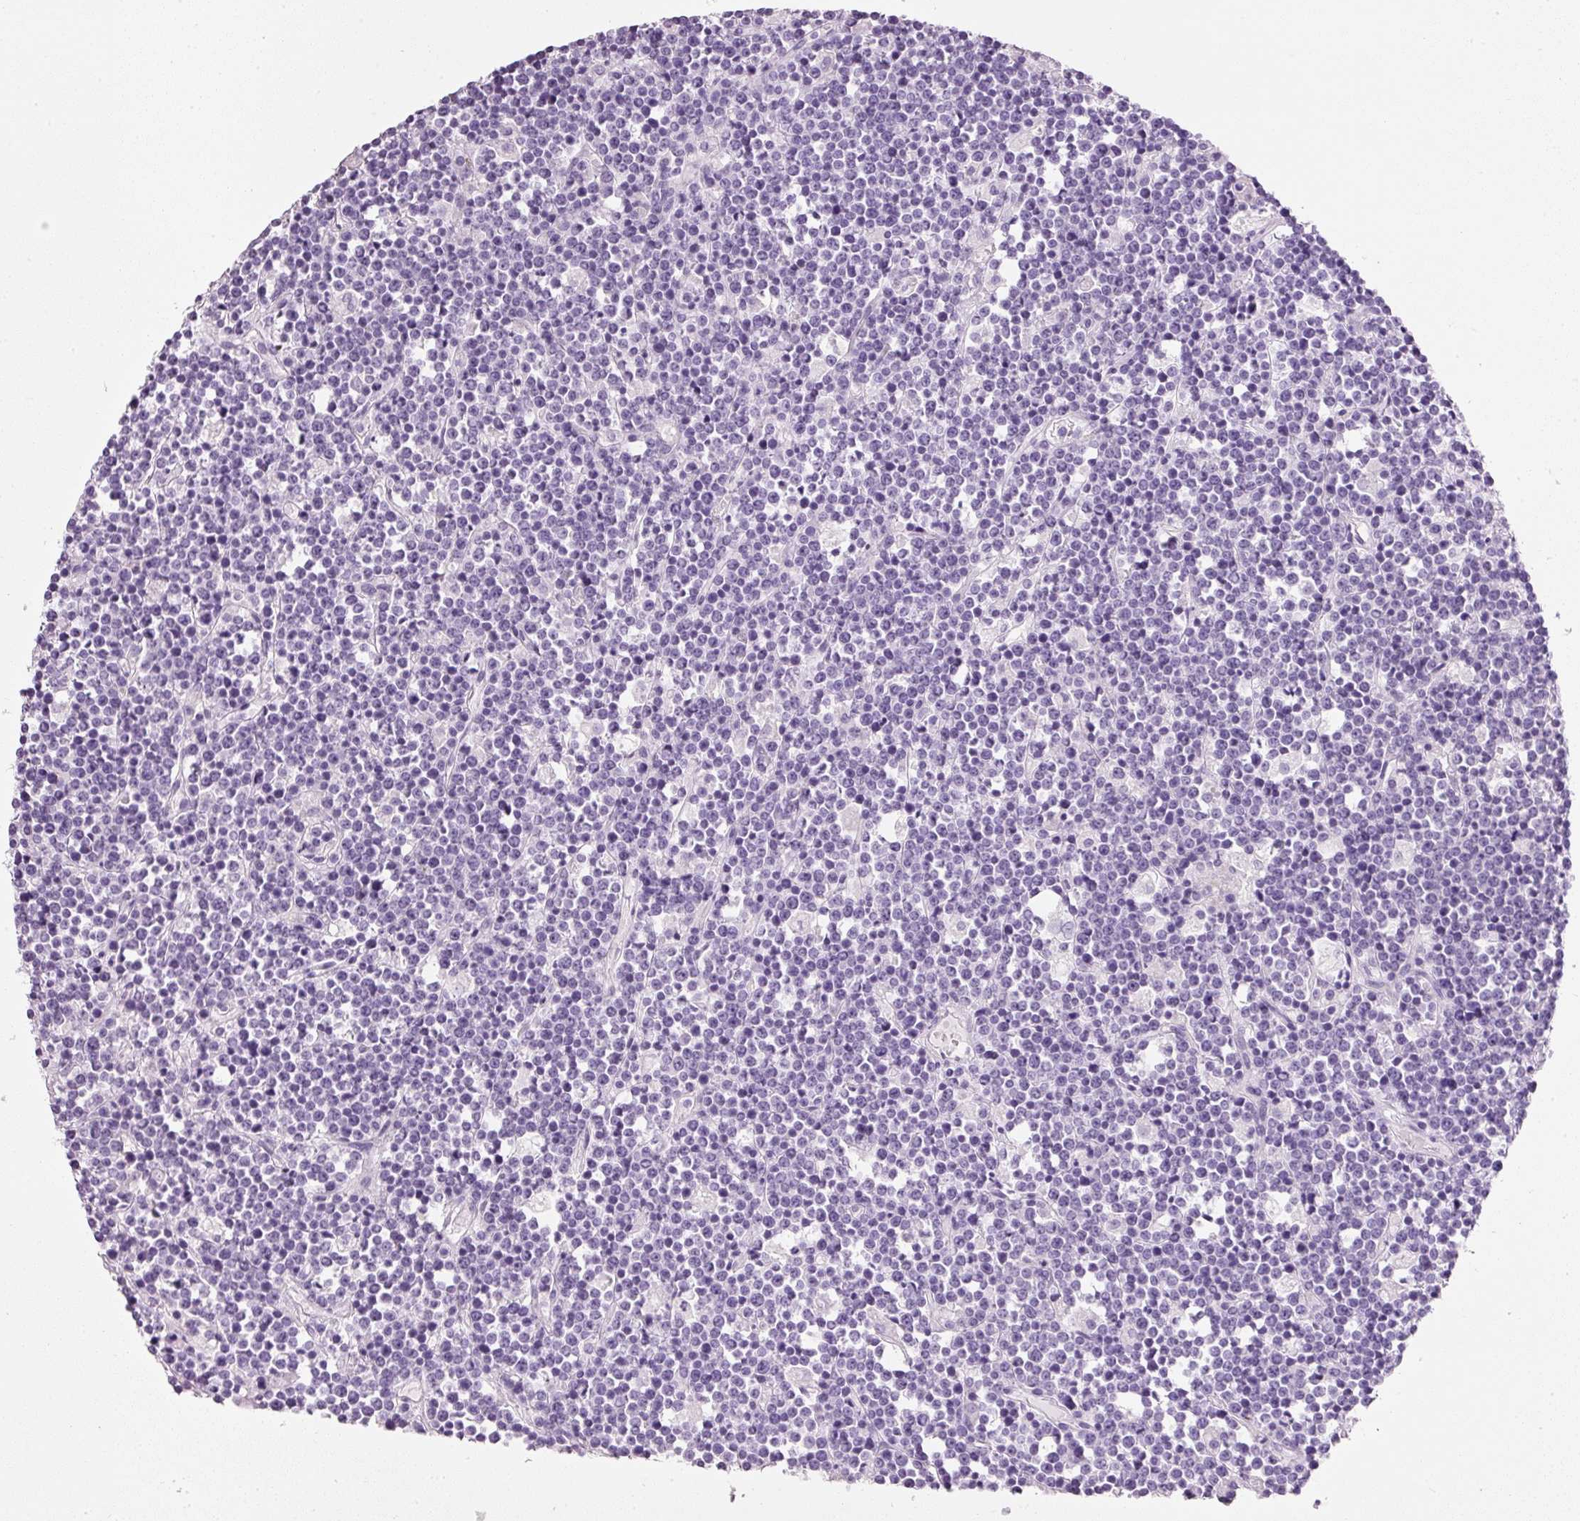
{"staining": {"intensity": "negative", "quantity": "none", "location": "none"}, "tissue": "lymphoma", "cell_type": "Tumor cells", "image_type": "cancer", "snomed": [{"axis": "morphology", "description": "Malignant lymphoma, non-Hodgkin's type, High grade"}, {"axis": "topography", "description": "Ovary"}], "caption": "IHC of human malignant lymphoma, non-Hodgkin's type (high-grade) demonstrates no expression in tumor cells.", "gene": "PDXDC1", "patient": {"sex": "female", "age": 56}}